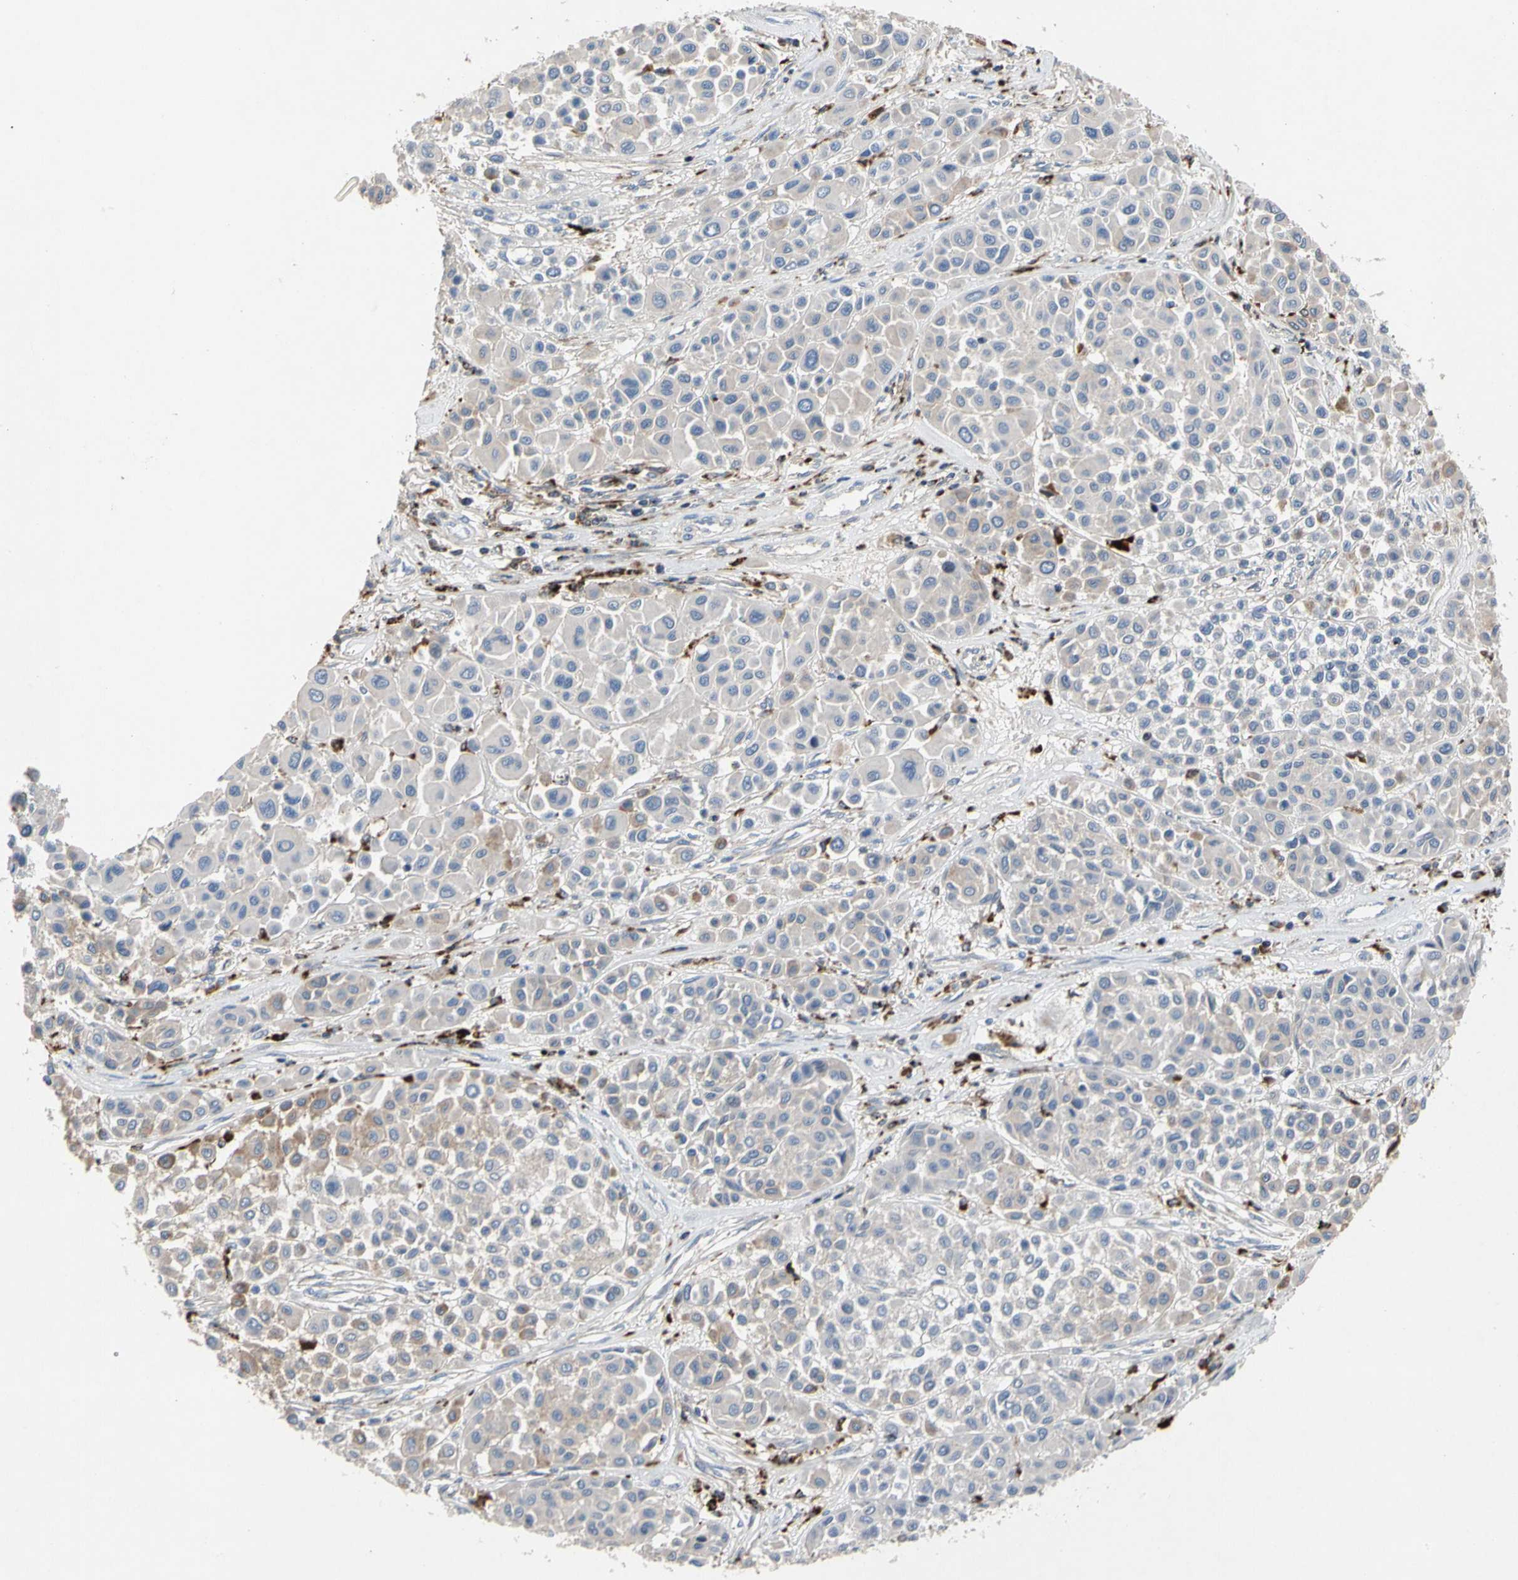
{"staining": {"intensity": "weak", "quantity": "<25%", "location": "cytoplasmic/membranous"}, "tissue": "melanoma", "cell_type": "Tumor cells", "image_type": "cancer", "snomed": [{"axis": "morphology", "description": "Malignant melanoma, Metastatic site"}, {"axis": "topography", "description": "Soft tissue"}], "caption": "DAB immunohistochemical staining of melanoma displays no significant staining in tumor cells.", "gene": "ADA2", "patient": {"sex": "male", "age": 41}}